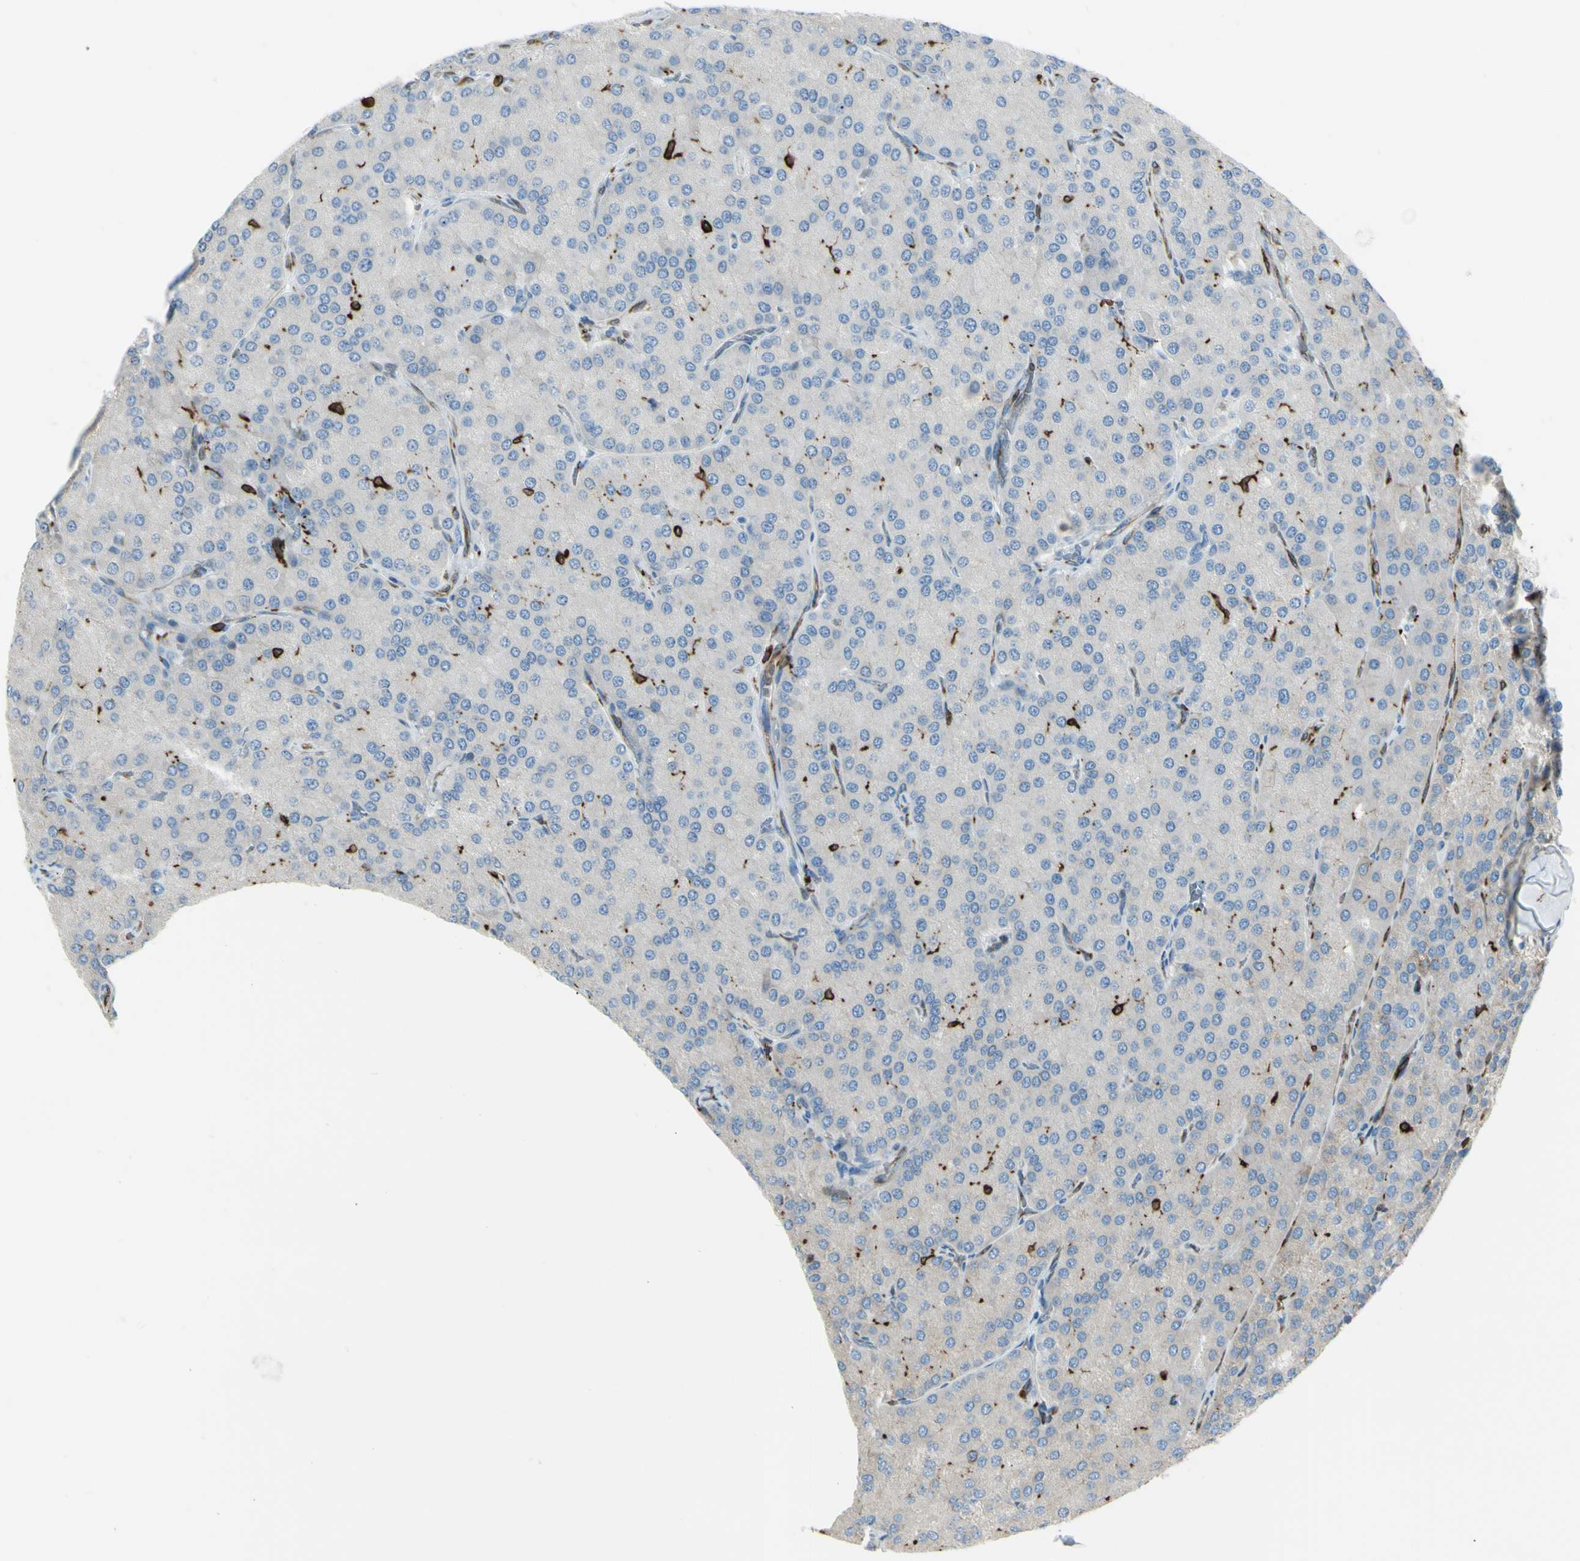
{"staining": {"intensity": "weak", "quantity": ">75%", "location": "cytoplasmic/membranous"}, "tissue": "parathyroid gland", "cell_type": "Glandular cells", "image_type": "normal", "snomed": [{"axis": "morphology", "description": "Normal tissue, NOS"}, {"axis": "morphology", "description": "Adenoma, NOS"}, {"axis": "topography", "description": "Parathyroid gland"}], "caption": "Immunohistochemistry (DAB (3,3'-diaminobenzidine)) staining of normal human parathyroid gland reveals weak cytoplasmic/membranous protein expression in about >75% of glandular cells.", "gene": "CD74", "patient": {"sex": "female", "age": 86}}